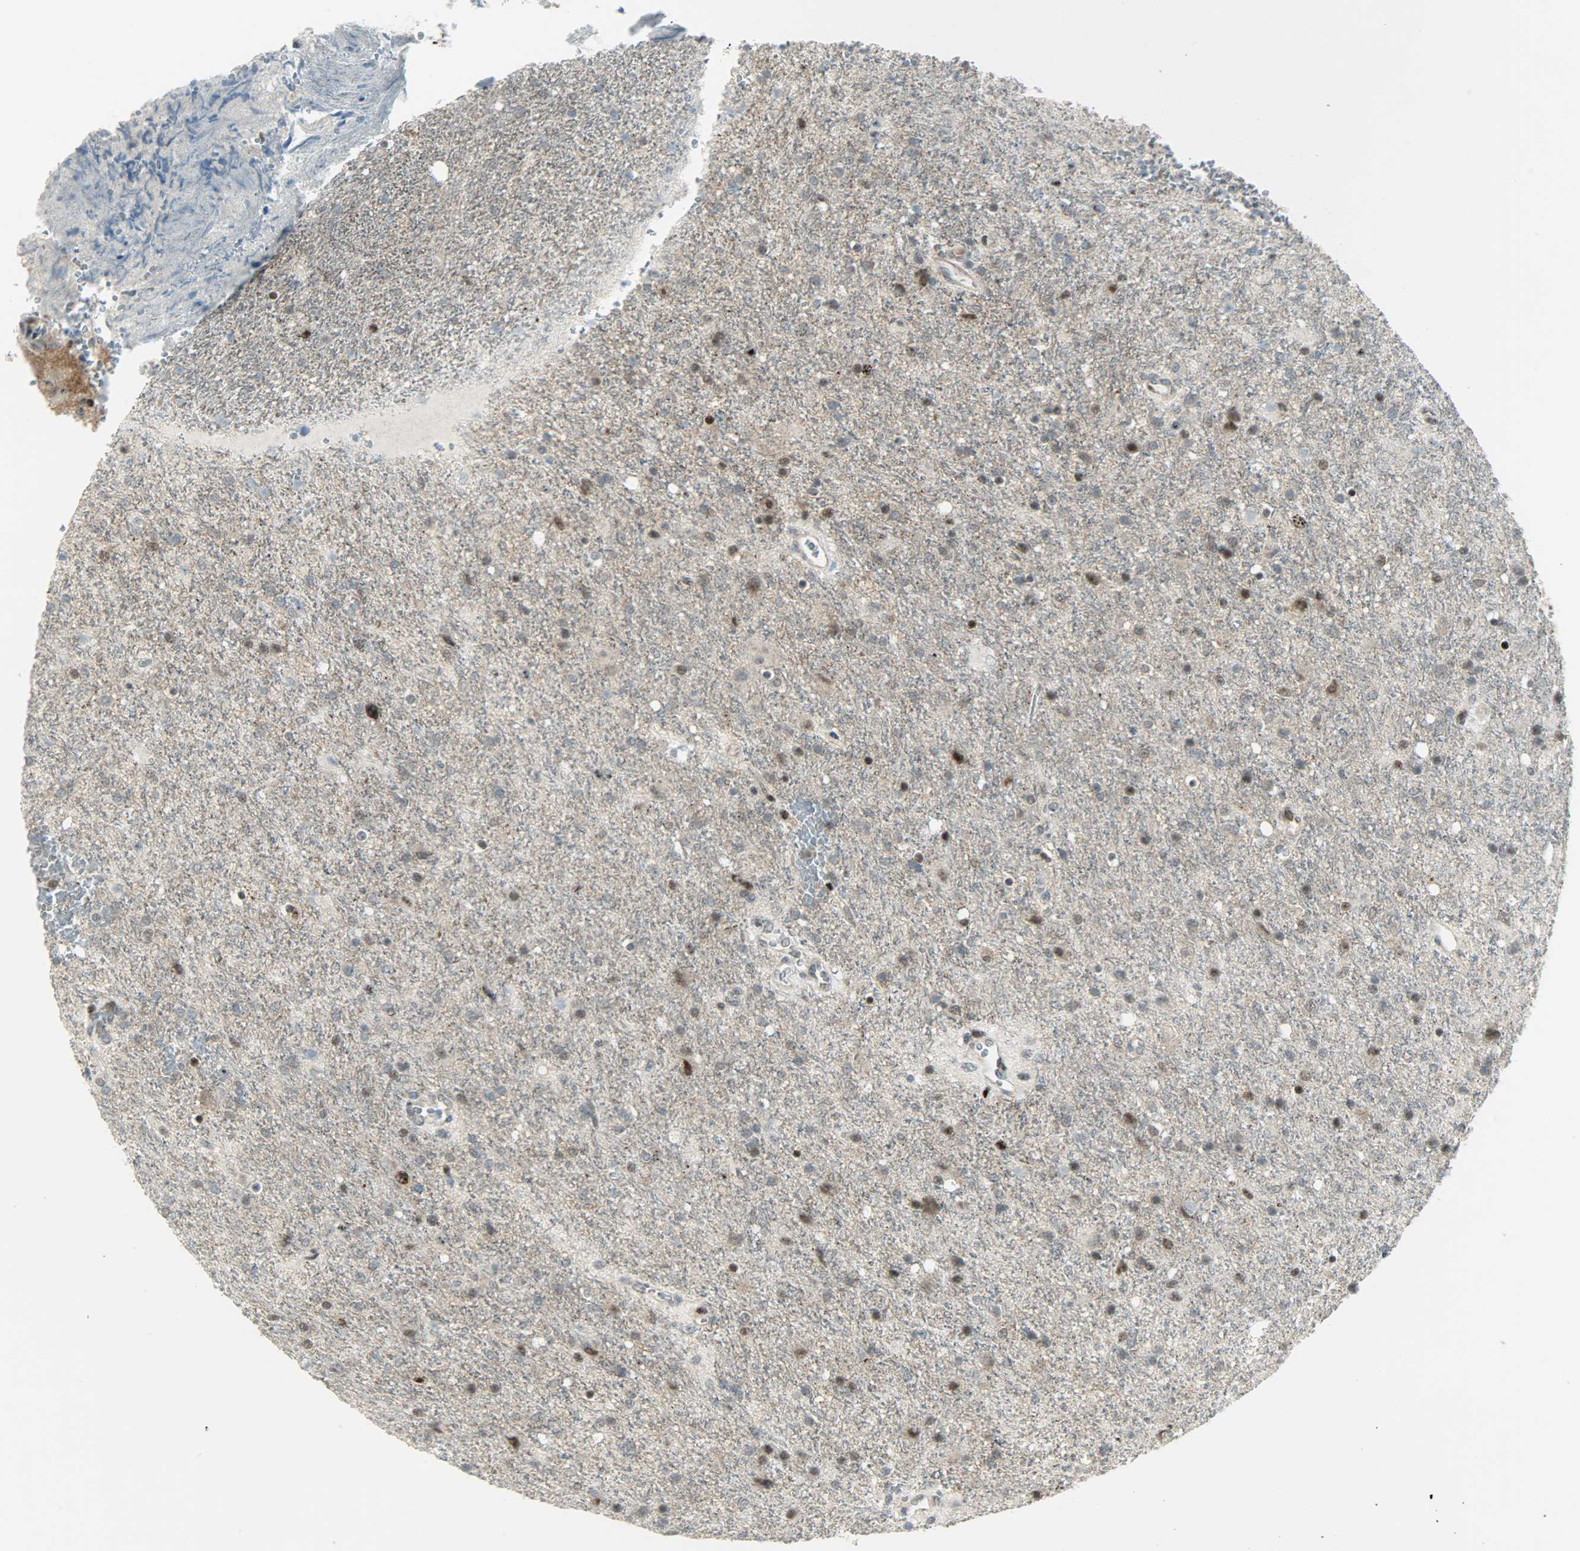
{"staining": {"intensity": "weak", "quantity": "25%-75%", "location": "cytoplasmic/membranous,nuclear"}, "tissue": "glioma", "cell_type": "Tumor cells", "image_type": "cancer", "snomed": [{"axis": "morphology", "description": "Normal tissue, NOS"}, {"axis": "morphology", "description": "Glioma, malignant, High grade"}, {"axis": "topography", "description": "Cerebral cortex"}], "caption": "An image showing weak cytoplasmic/membranous and nuclear staining in about 25%-75% of tumor cells in malignant glioma (high-grade), as visualized by brown immunohistochemical staining.", "gene": "IL15", "patient": {"sex": "male", "age": 56}}